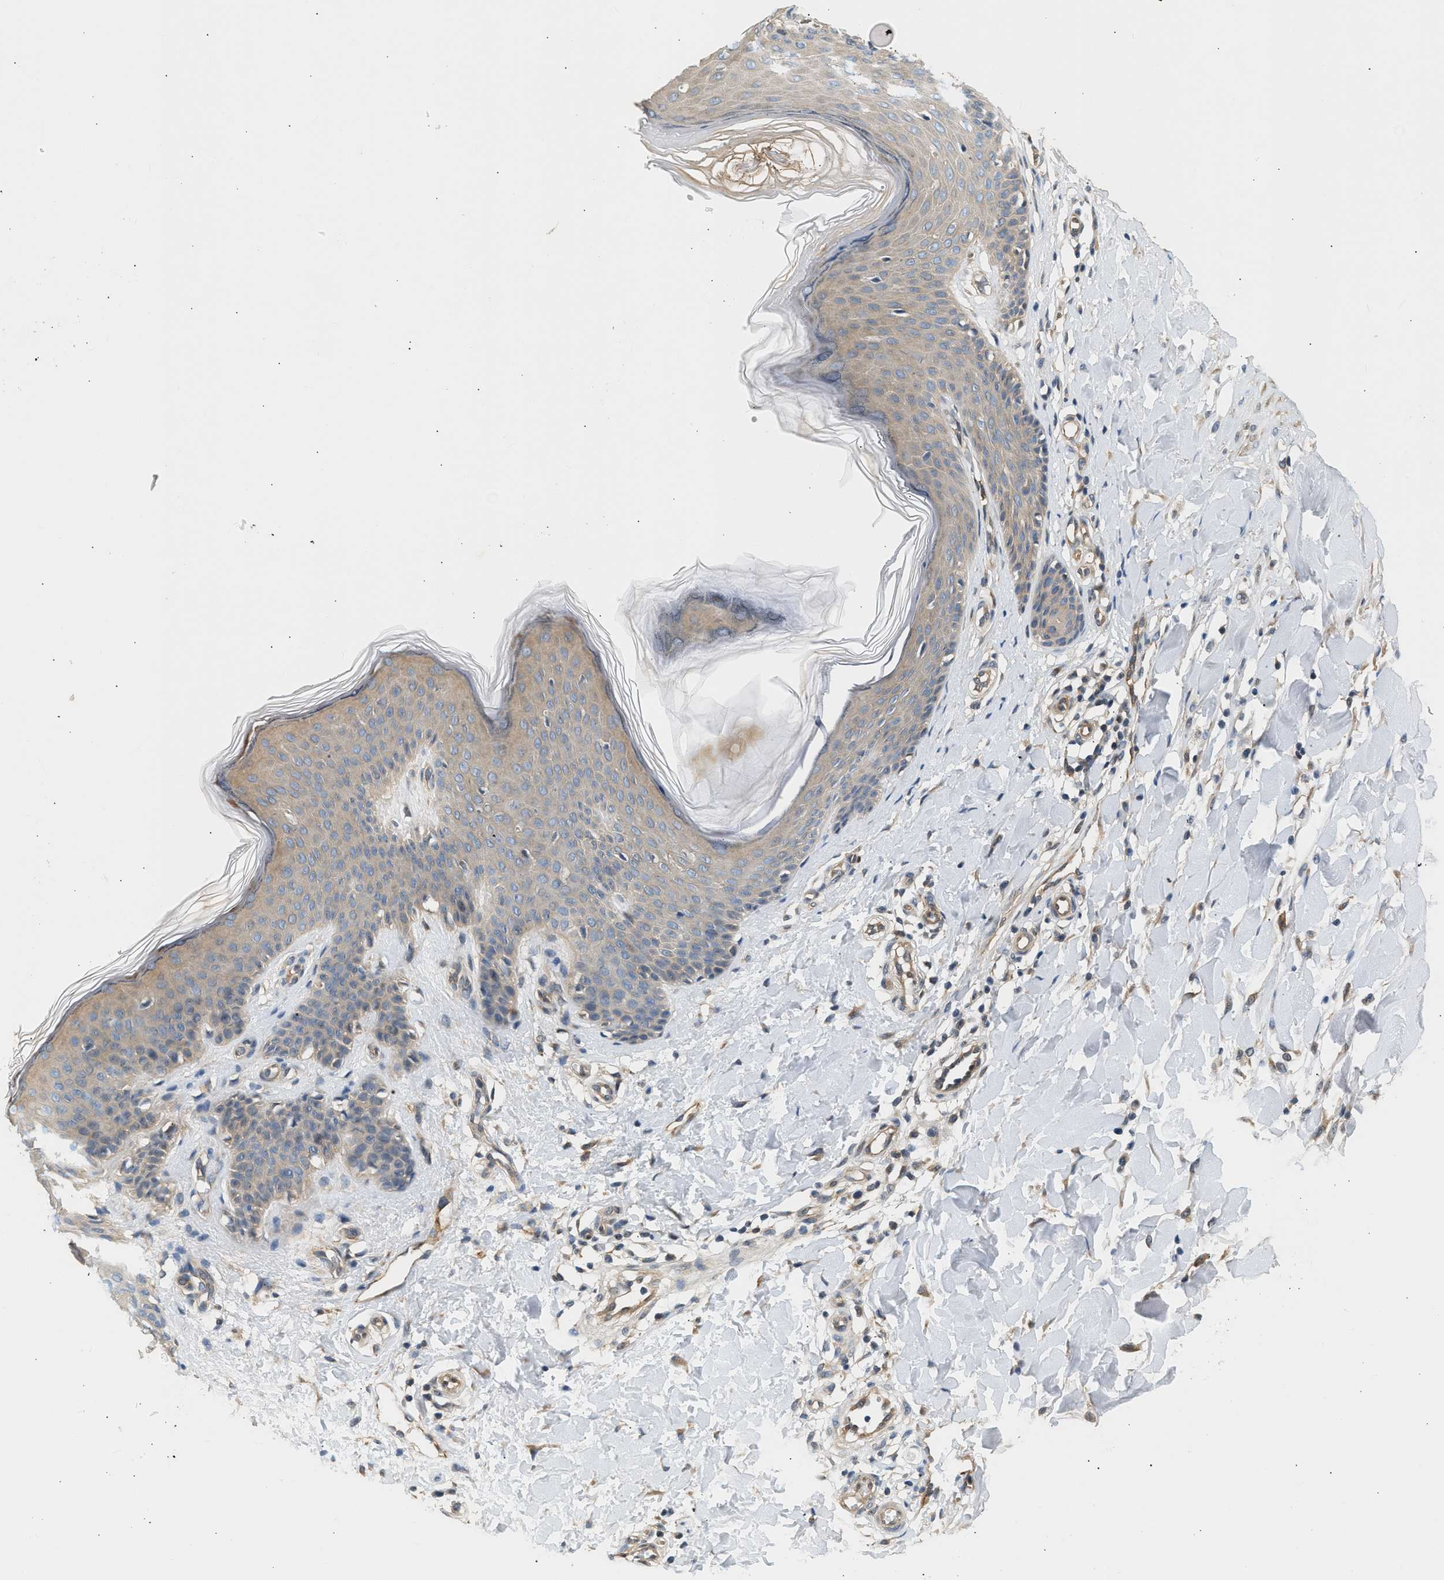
{"staining": {"intensity": "weak", "quantity": ">75%", "location": "cytoplasmic/membranous"}, "tissue": "skin", "cell_type": "Fibroblasts", "image_type": "normal", "snomed": [{"axis": "morphology", "description": "Normal tissue, NOS"}, {"axis": "topography", "description": "Skin"}], "caption": "High-magnification brightfield microscopy of benign skin stained with DAB (3,3'-diaminobenzidine) (brown) and counterstained with hematoxylin (blue). fibroblasts exhibit weak cytoplasmic/membranous positivity is appreciated in about>75% of cells. (DAB IHC, brown staining for protein, blue staining for nuclei).", "gene": "WDR31", "patient": {"sex": "male", "age": 41}}